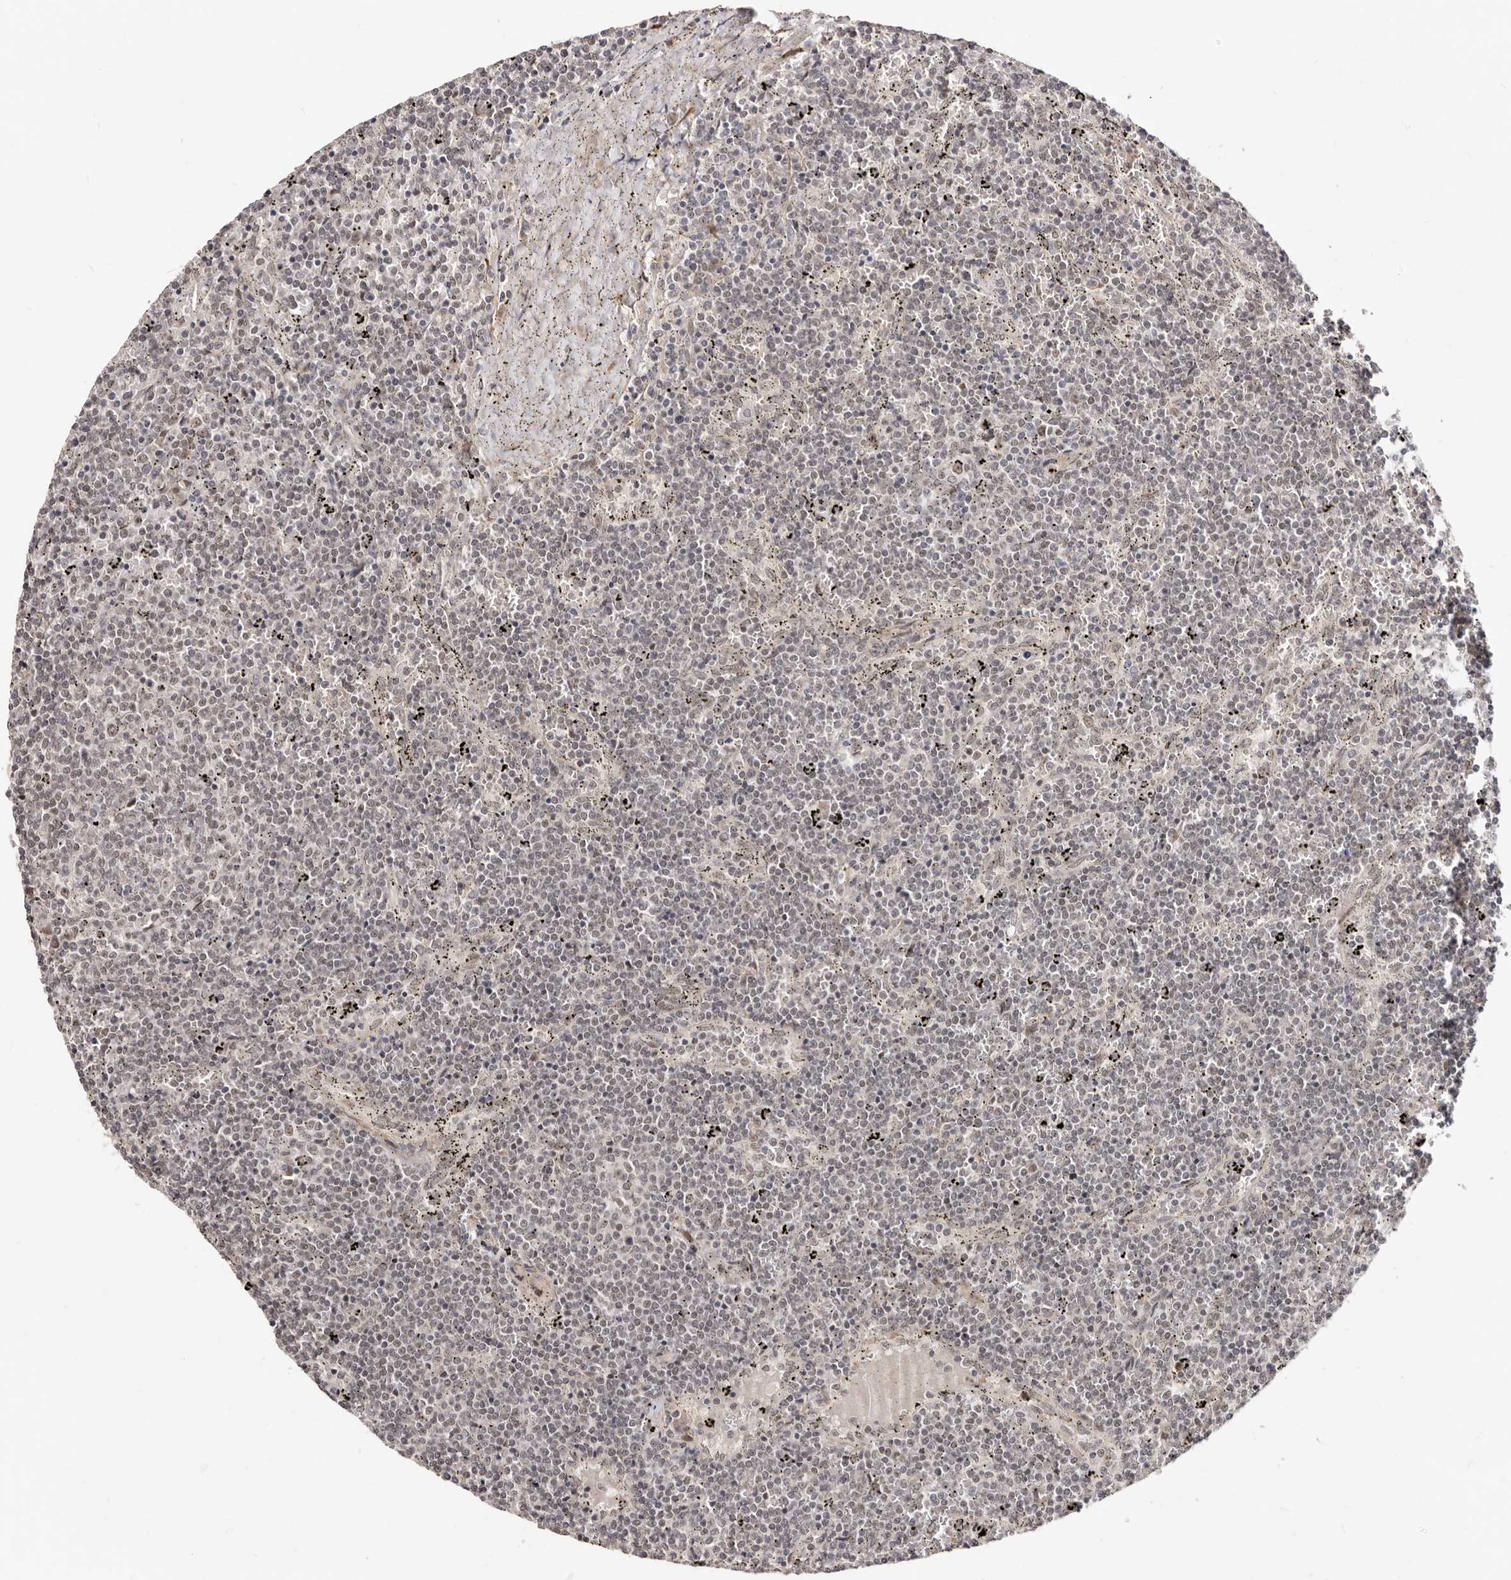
{"staining": {"intensity": "weak", "quantity": "<25%", "location": "nuclear"}, "tissue": "lymphoma", "cell_type": "Tumor cells", "image_type": "cancer", "snomed": [{"axis": "morphology", "description": "Malignant lymphoma, non-Hodgkin's type, Low grade"}, {"axis": "topography", "description": "Spleen"}], "caption": "DAB (3,3'-diaminobenzidine) immunohistochemical staining of human lymphoma reveals no significant expression in tumor cells. (DAB (3,3'-diaminobenzidine) immunohistochemistry (IHC) visualized using brightfield microscopy, high magnification).", "gene": "SRCAP", "patient": {"sex": "female", "age": 50}}